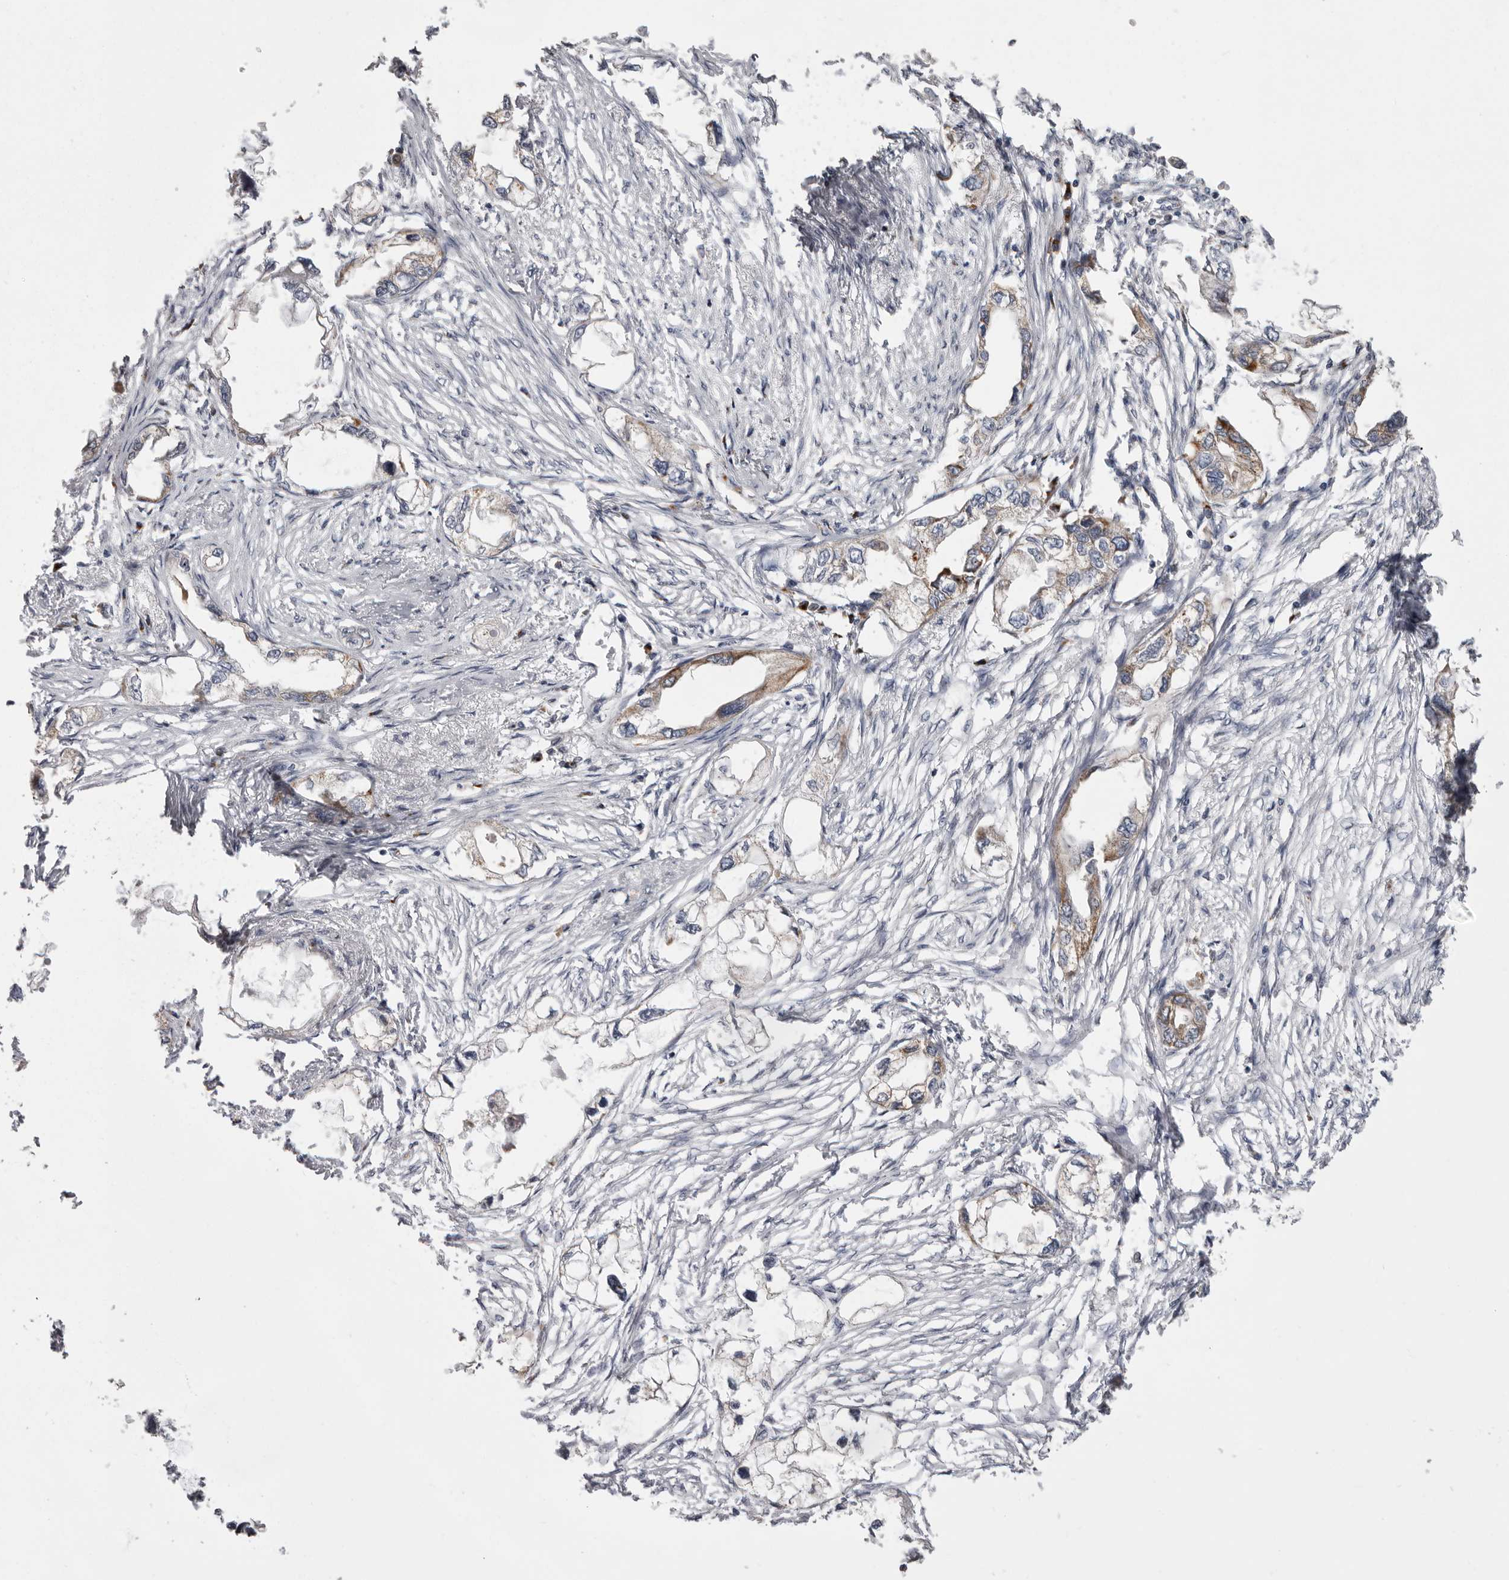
{"staining": {"intensity": "weak", "quantity": ">75%", "location": "cytoplasmic/membranous"}, "tissue": "endometrial cancer", "cell_type": "Tumor cells", "image_type": "cancer", "snomed": [{"axis": "morphology", "description": "Adenocarcinoma, NOS"}, {"axis": "morphology", "description": "Adenocarcinoma, metastatic, NOS"}, {"axis": "topography", "description": "Adipose tissue"}, {"axis": "topography", "description": "Endometrium"}], "caption": "Protein positivity by immunohistochemistry (IHC) reveals weak cytoplasmic/membranous staining in approximately >75% of tumor cells in endometrial cancer (adenocarcinoma). Using DAB (3,3'-diaminobenzidine) (brown) and hematoxylin (blue) stains, captured at high magnification using brightfield microscopy.", "gene": "WDR47", "patient": {"sex": "female", "age": 67}}